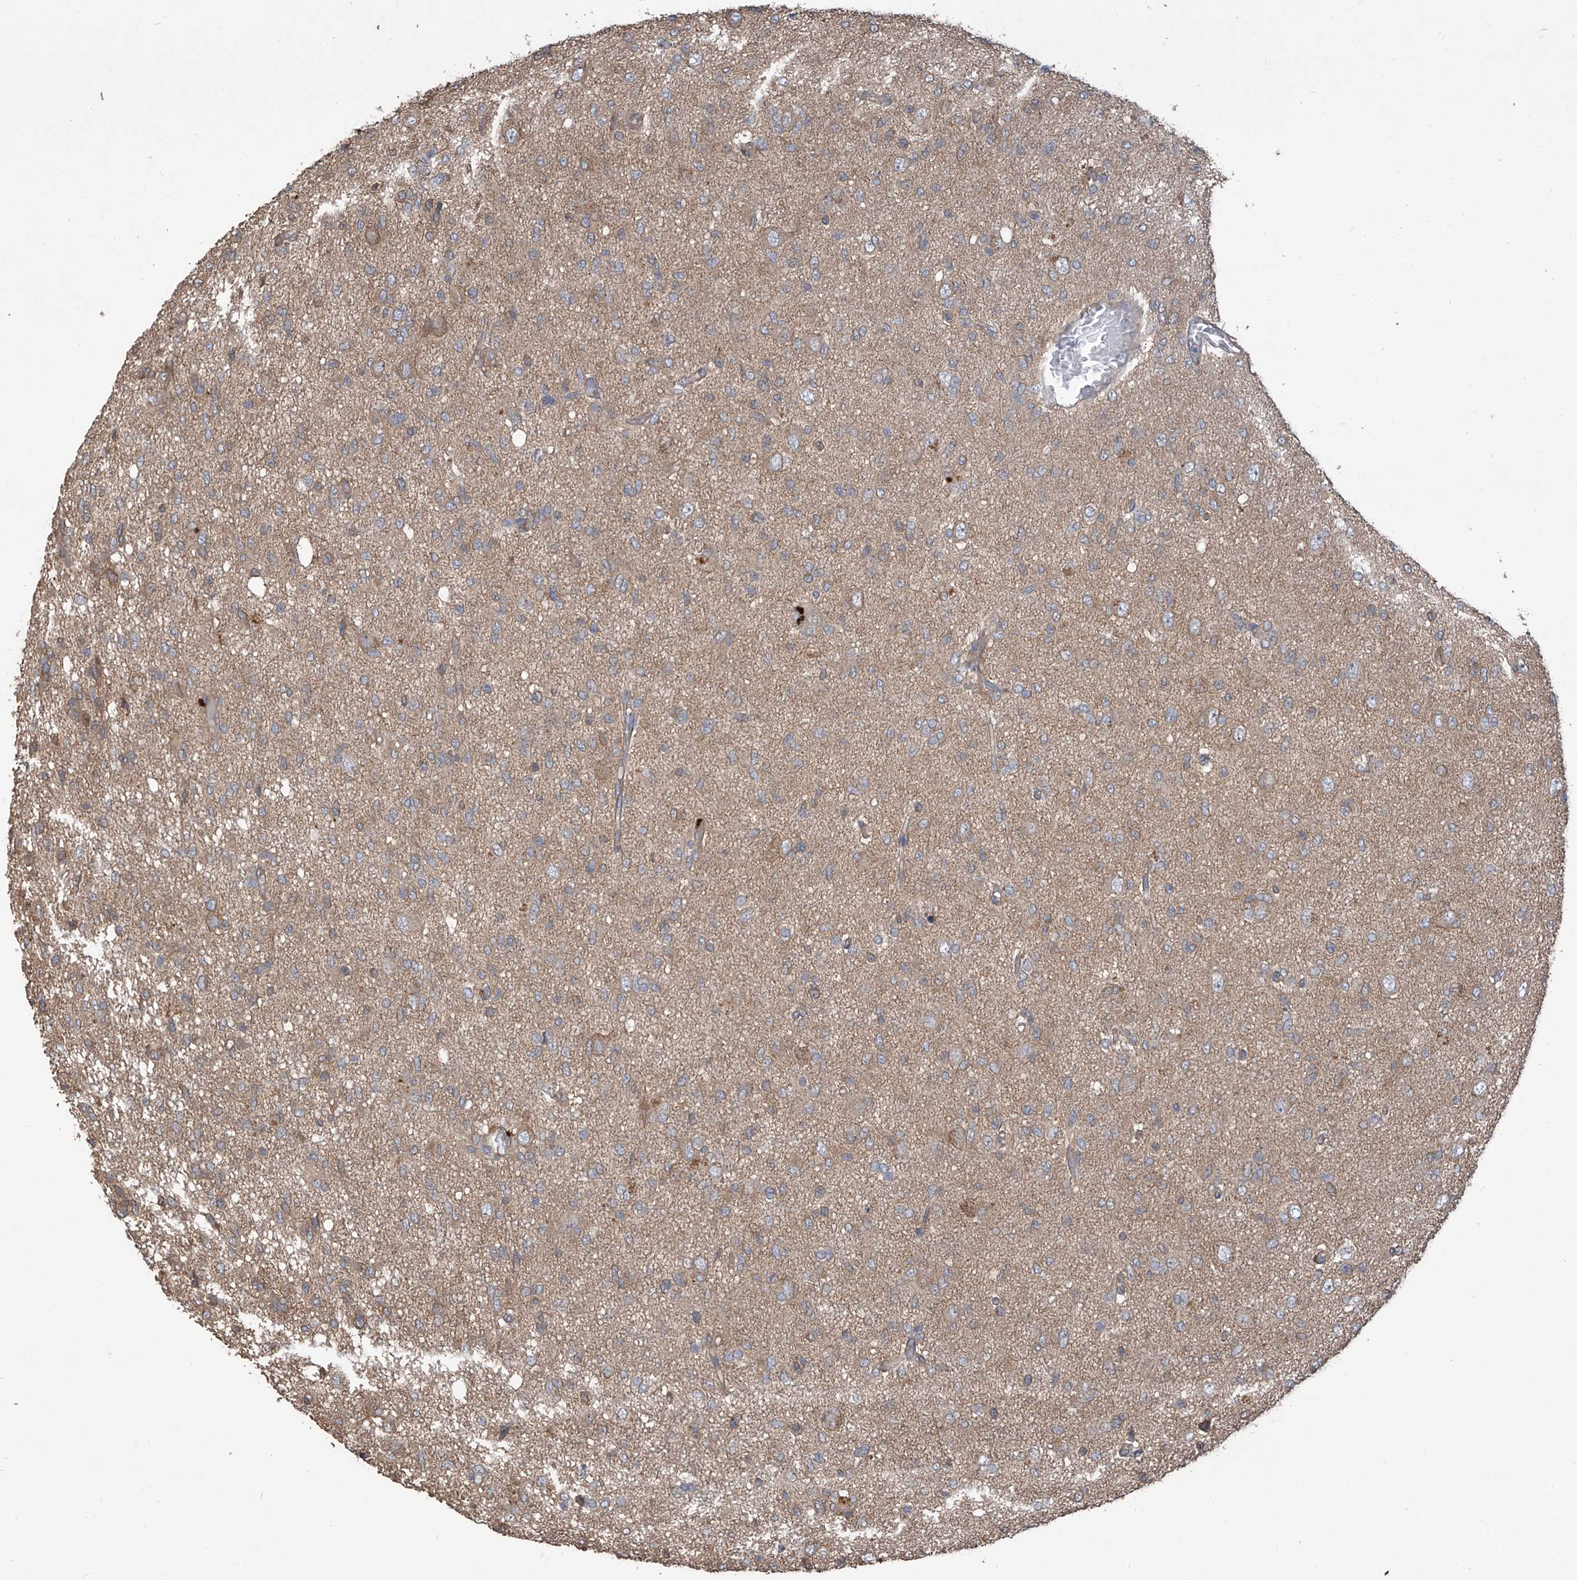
{"staining": {"intensity": "moderate", "quantity": "<25%", "location": "cytoplasmic/membranous"}, "tissue": "glioma", "cell_type": "Tumor cells", "image_type": "cancer", "snomed": [{"axis": "morphology", "description": "Glioma, malignant, High grade"}, {"axis": "topography", "description": "Brain"}], "caption": "Malignant glioma (high-grade) tissue reveals moderate cytoplasmic/membranous staining in approximately <25% of tumor cells The staining was performed using DAB, with brown indicating positive protein expression. Nuclei are stained blue with hematoxylin.", "gene": "AGBL5", "patient": {"sex": "female", "age": 59}}